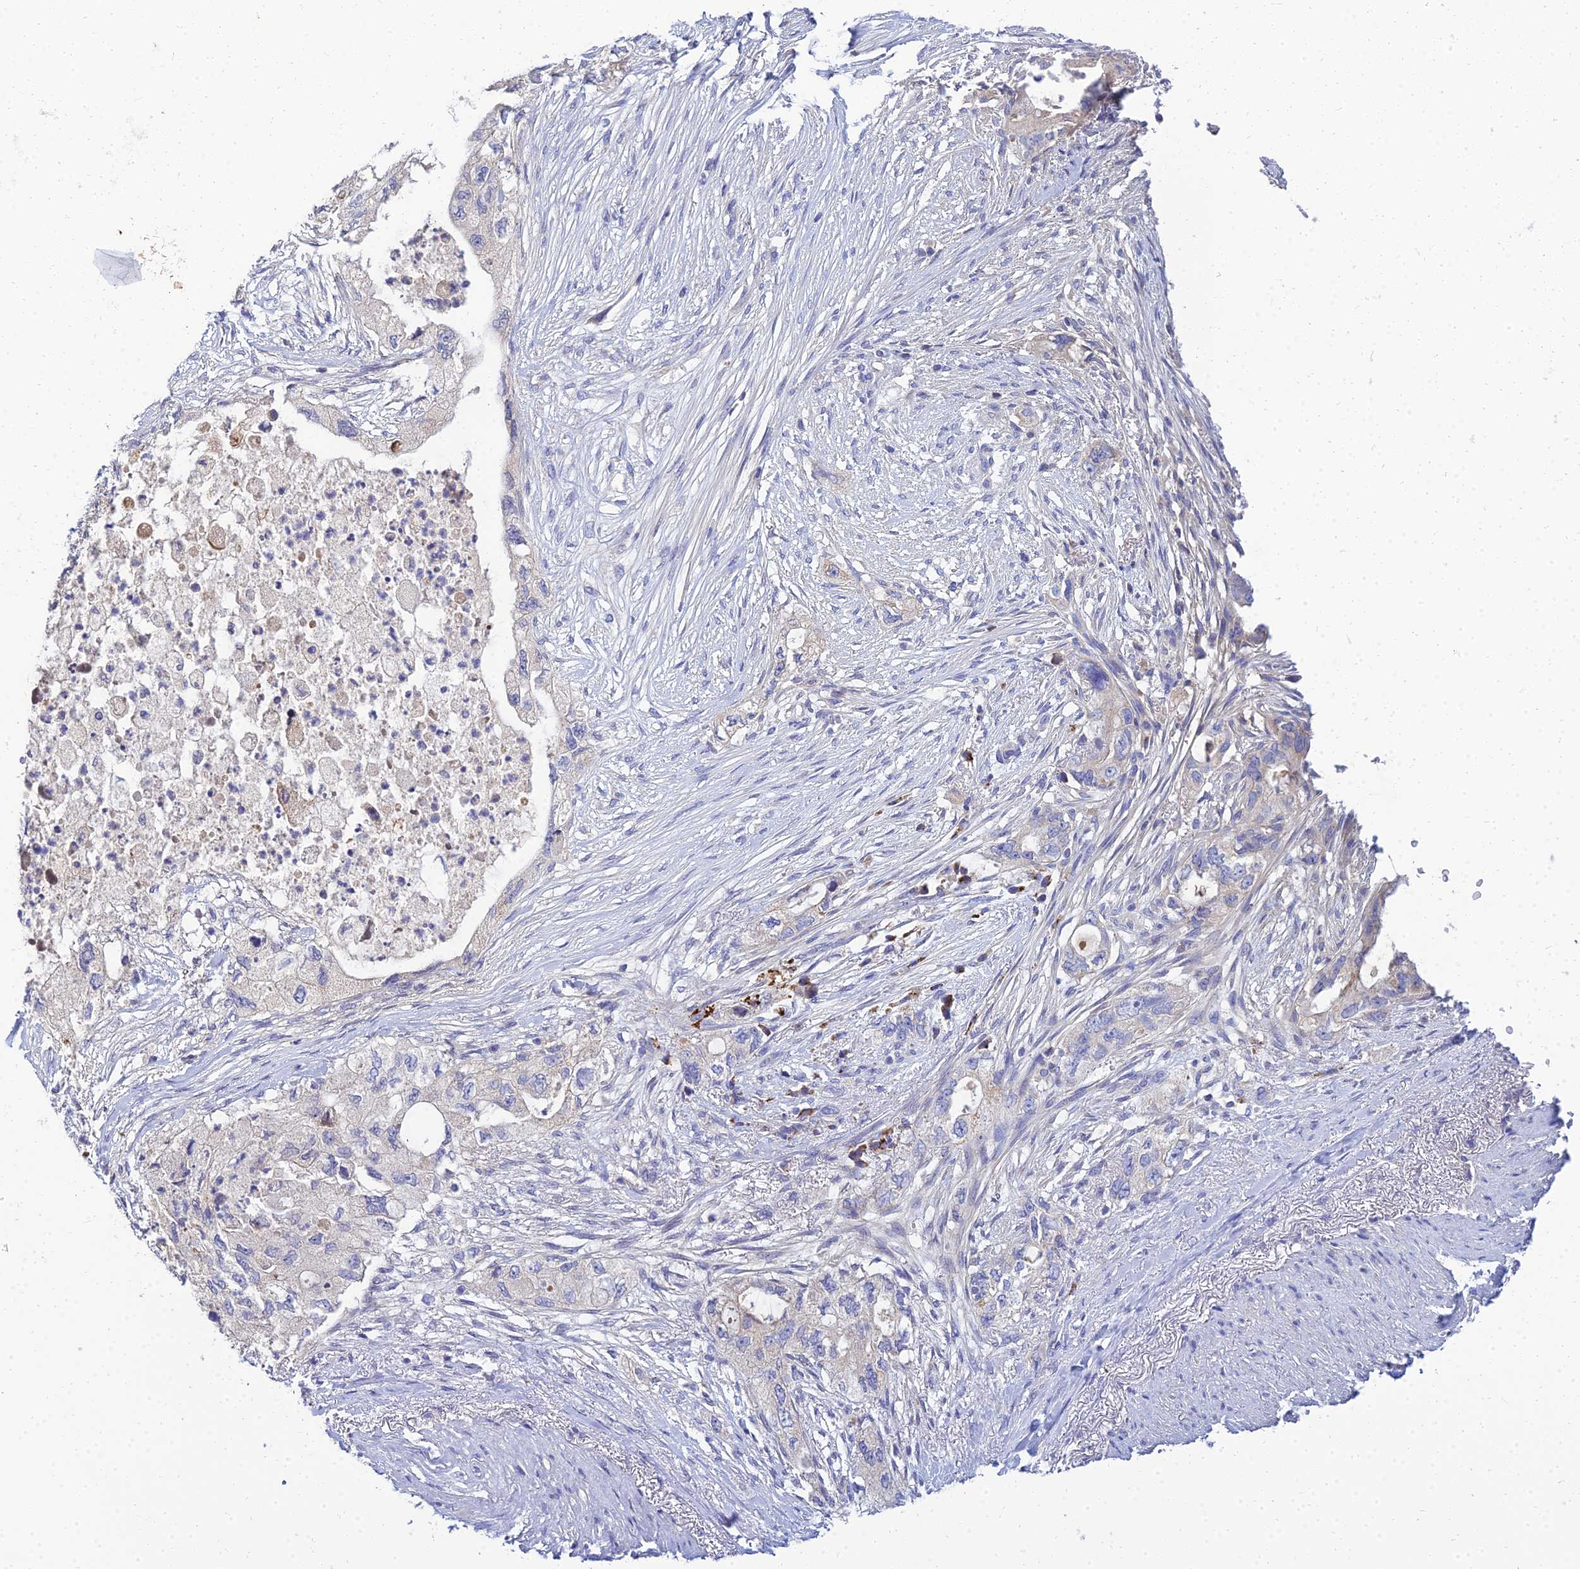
{"staining": {"intensity": "weak", "quantity": "<25%", "location": "cytoplasmic/membranous"}, "tissue": "pancreatic cancer", "cell_type": "Tumor cells", "image_type": "cancer", "snomed": [{"axis": "morphology", "description": "Adenocarcinoma, NOS"}, {"axis": "topography", "description": "Pancreas"}], "caption": "A high-resolution photomicrograph shows immunohistochemistry (IHC) staining of pancreatic adenocarcinoma, which exhibits no significant positivity in tumor cells.", "gene": "NPY", "patient": {"sex": "female", "age": 73}}